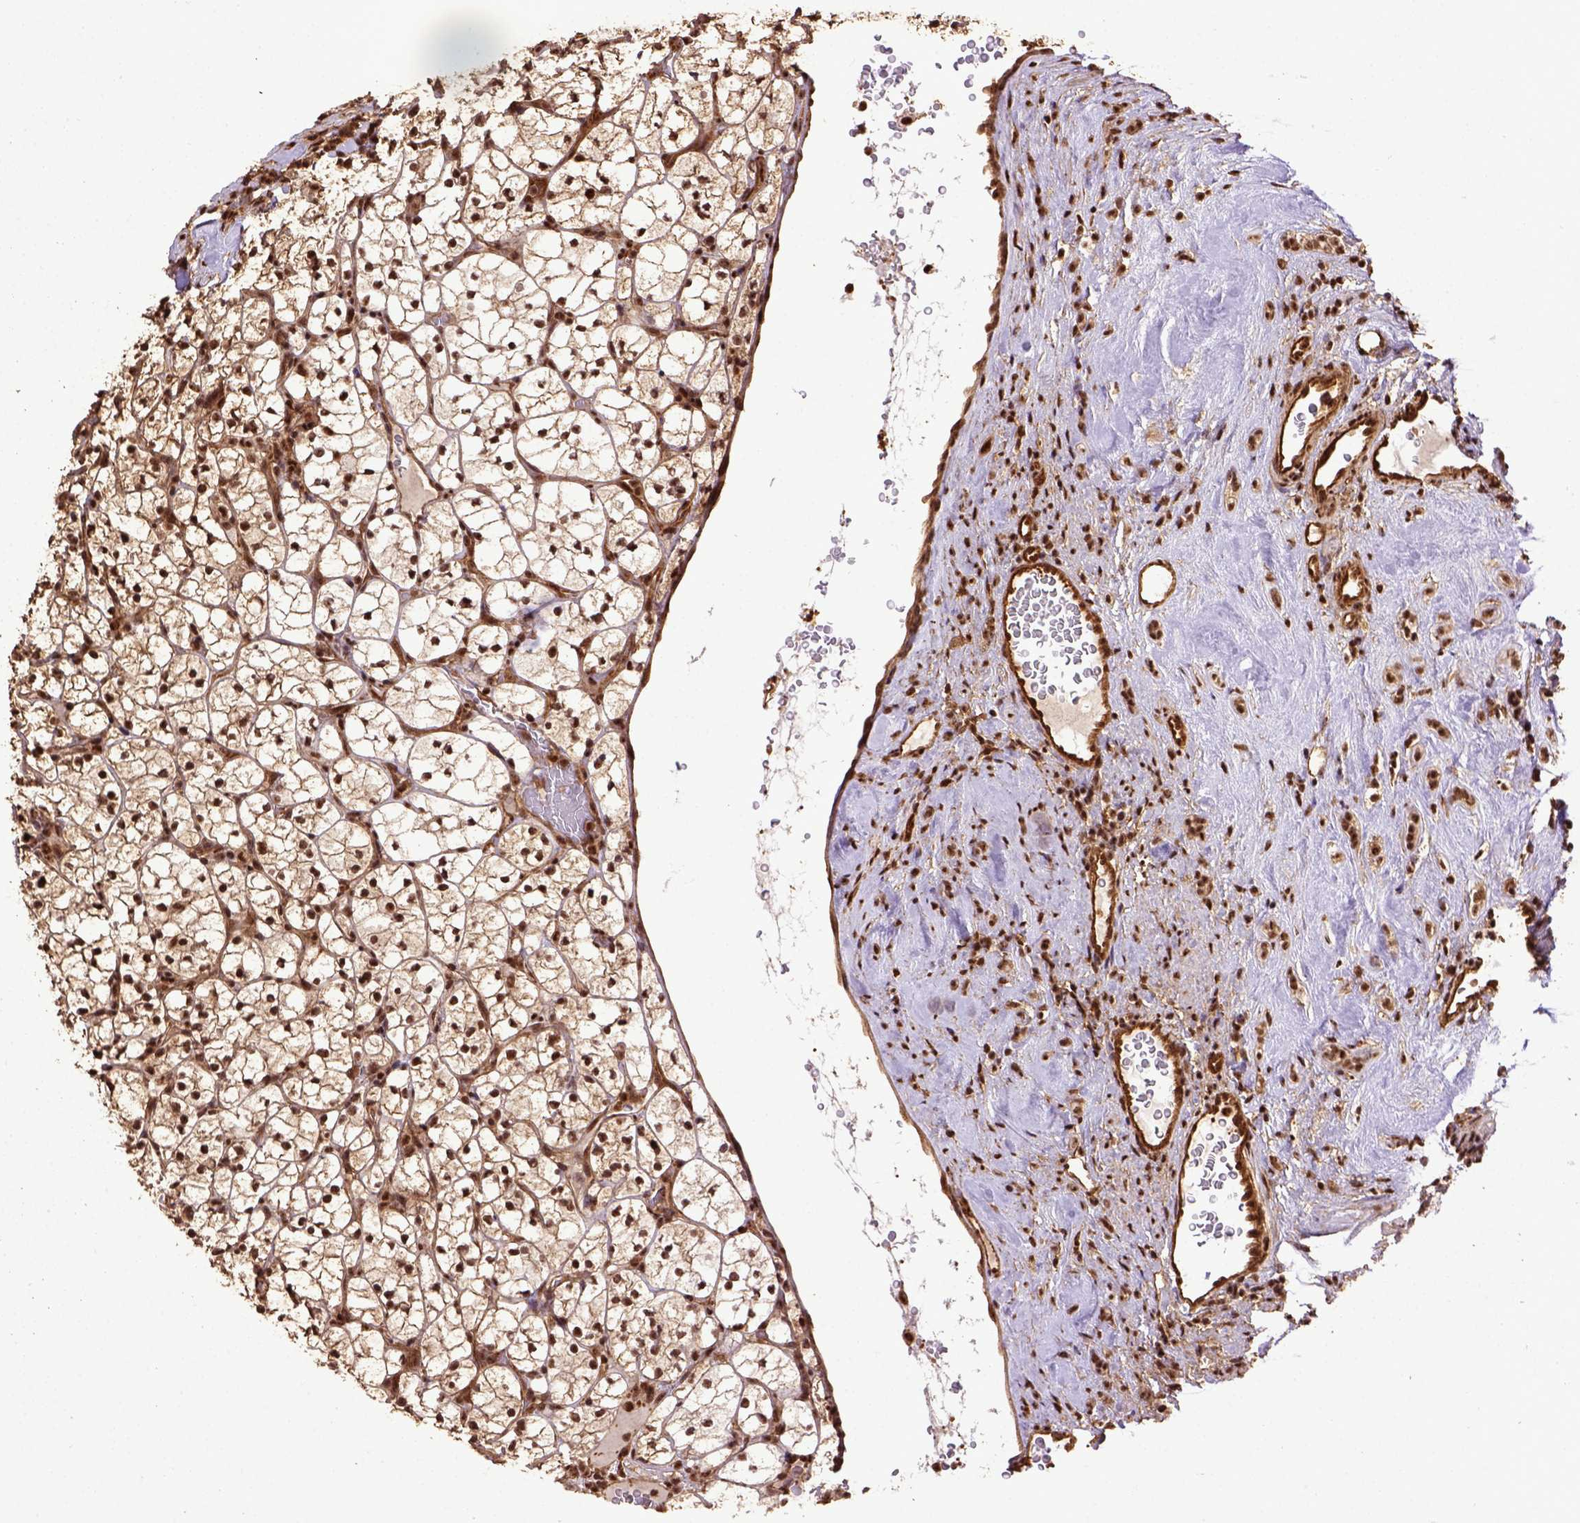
{"staining": {"intensity": "strong", "quantity": ">75%", "location": "nuclear"}, "tissue": "renal cancer", "cell_type": "Tumor cells", "image_type": "cancer", "snomed": [{"axis": "morphology", "description": "Adenocarcinoma, NOS"}, {"axis": "topography", "description": "Kidney"}], "caption": "A high-resolution image shows immunohistochemistry (IHC) staining of renal adenocarcinoma, which reveals strong nuclear staining in about >75% of tumor cells.", "gene": "PPIG", "patient": {"sex": "female", "age": 89}}